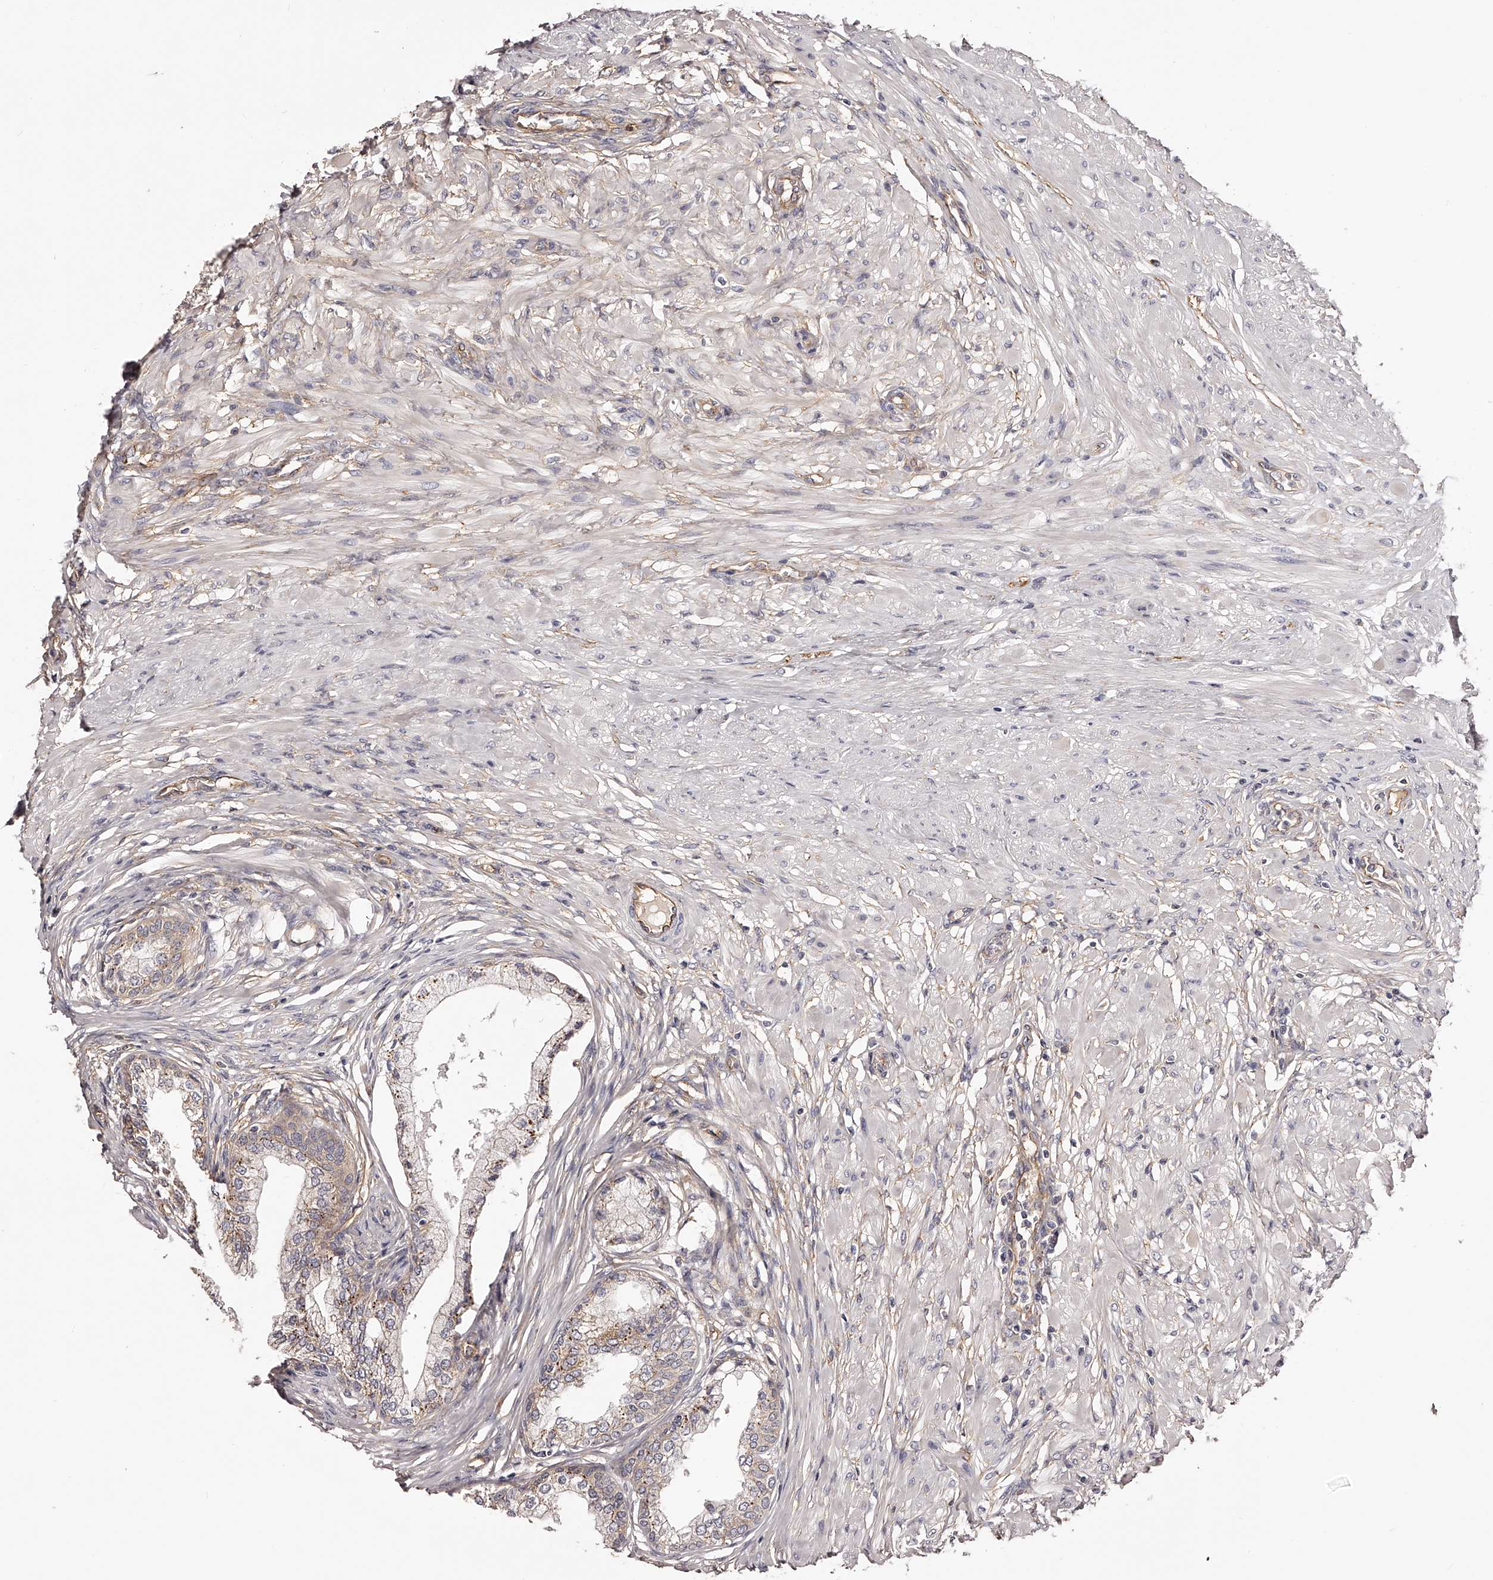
{"staining": {"intensity": "moderate", "quantity": "<25%", "location": "cytoplasmic/membranous"}, "tissue": "prostate", "cell_type": "Glandular cells", "image_type": "normal", "snomed": [{"axis": "morphology", "description": "Normal tissue, NOS"}, {"axis": "morphology", "description": "Urothelial carcinoma, Low grade"}, {"axis": "topography", "description": "Urinary bladder"}, {"axis": "topography", "description": "Prostate"}], "caption": "This histopathology image reveals benign prostate stained with immunohistochemistry to label a protein in brown. The cytoplasmic/membranous of glandular cells show moderate positivity for the protein. Nuclei are counter-stained blue.", "gene": "LTV1", "patient": {"sex": "male", "age": 60}}